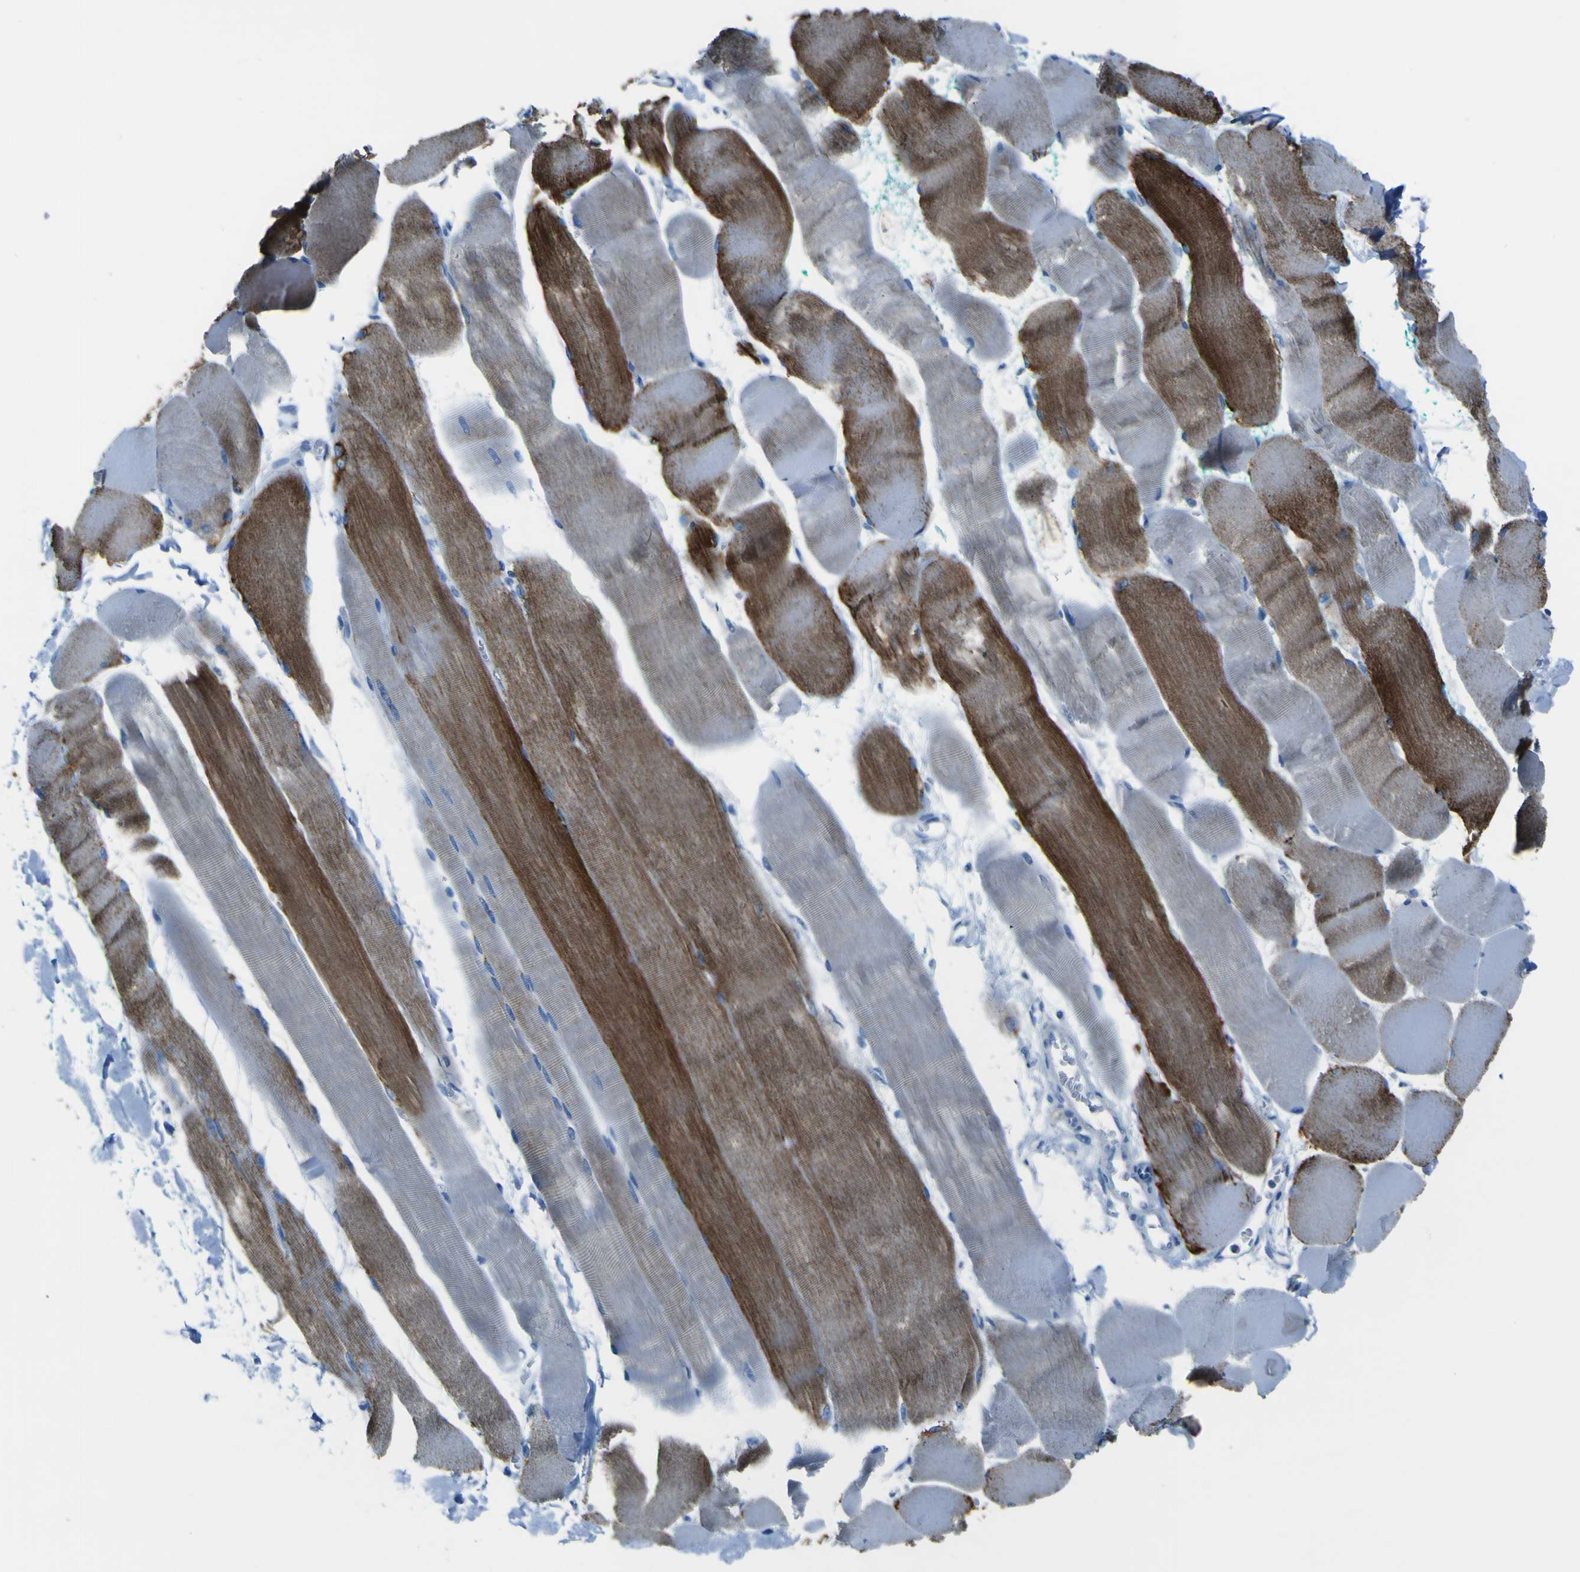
{"staining": {"intensity": "strong", "quantity": "25%-75%", "location": "cytoplasmic/membranous"}, "tissue": "skeletal muscle", "cell_type": "Myocytes", "image_type": "normal", "snomed": [{"axis": "morphology", "description": "Normal tissue, NOS"}, {"axis": "morphology", "description": "Squamous cell carcinoma, NOS"}, {"axis": "topography", "description": "Skeletal muscle"}], "caption": "IHC of unremarkable human skeletal muscle exhibits high levels of strong cytoplasmic/membranous positivity in approximately 25%-75% of myocytes.", "gene": "ACSL1", "patient": {"sex": "male", "age": 51}}